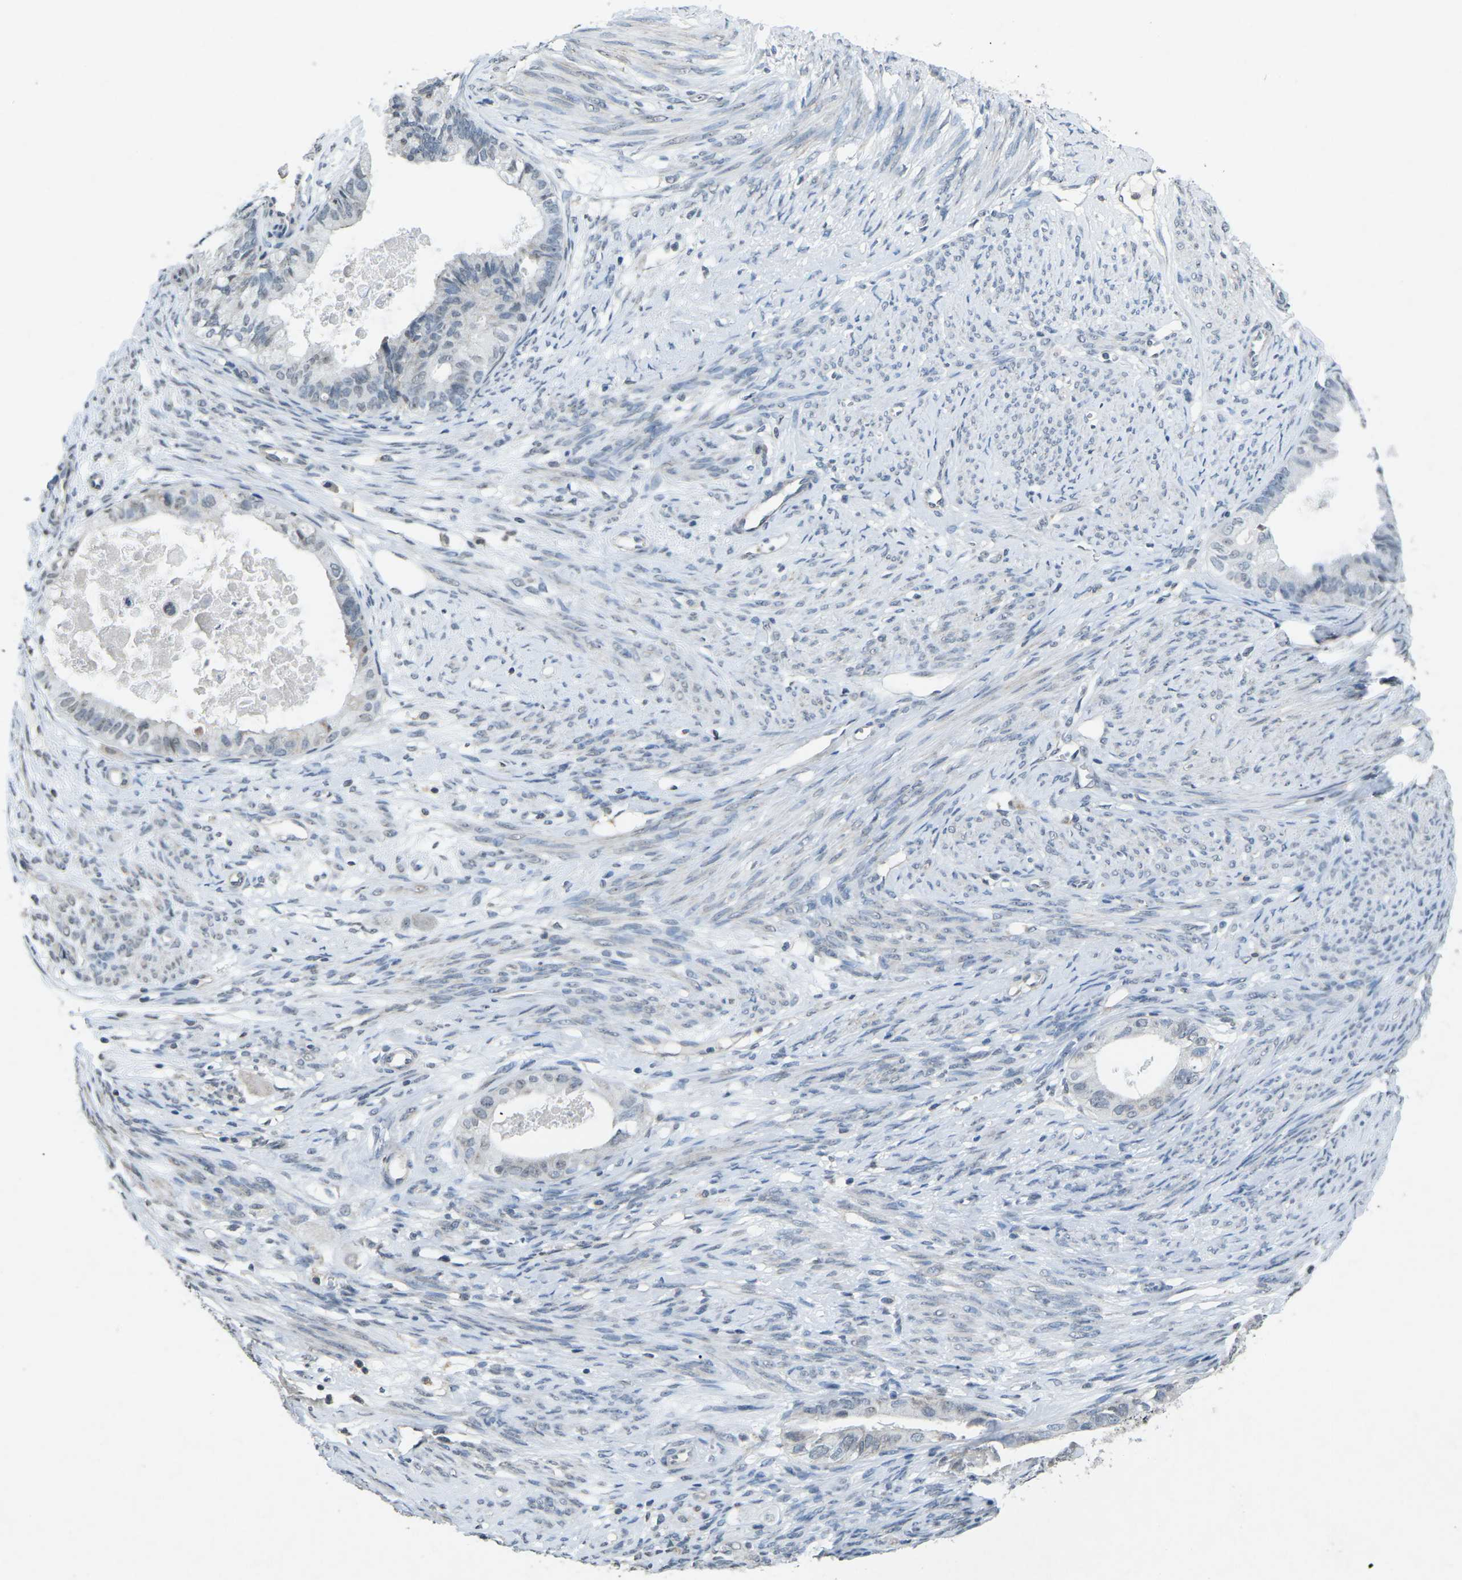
{"staining": {"intensity": "negative", "quantity": "none", "location": "none"}, "tissue": "cervical cancer", "cell_type": "Tumor cells", "image_type": "cancer", "snomed": [{"axis": "morphology", "description": "Normal tissue, NOS"}, {"axis": "morphology", "description": "Adenocarcinoma, NOS"}, {"axis": "topography", "description": "Cervix"}, {"axis": "topography", "description": "Endometrium"}], "caption": "DAB (3,3'-diaminobenzidine) immunohistochemical staining of adenocarcinoma (cervical) shows no significant expression in tumor cells. (DAB (3,3'-diaminobenzidine) immunohistochemistry, high magnification).", "gene": "TFR2", "patient": {"sex": "female", "age": 86}}